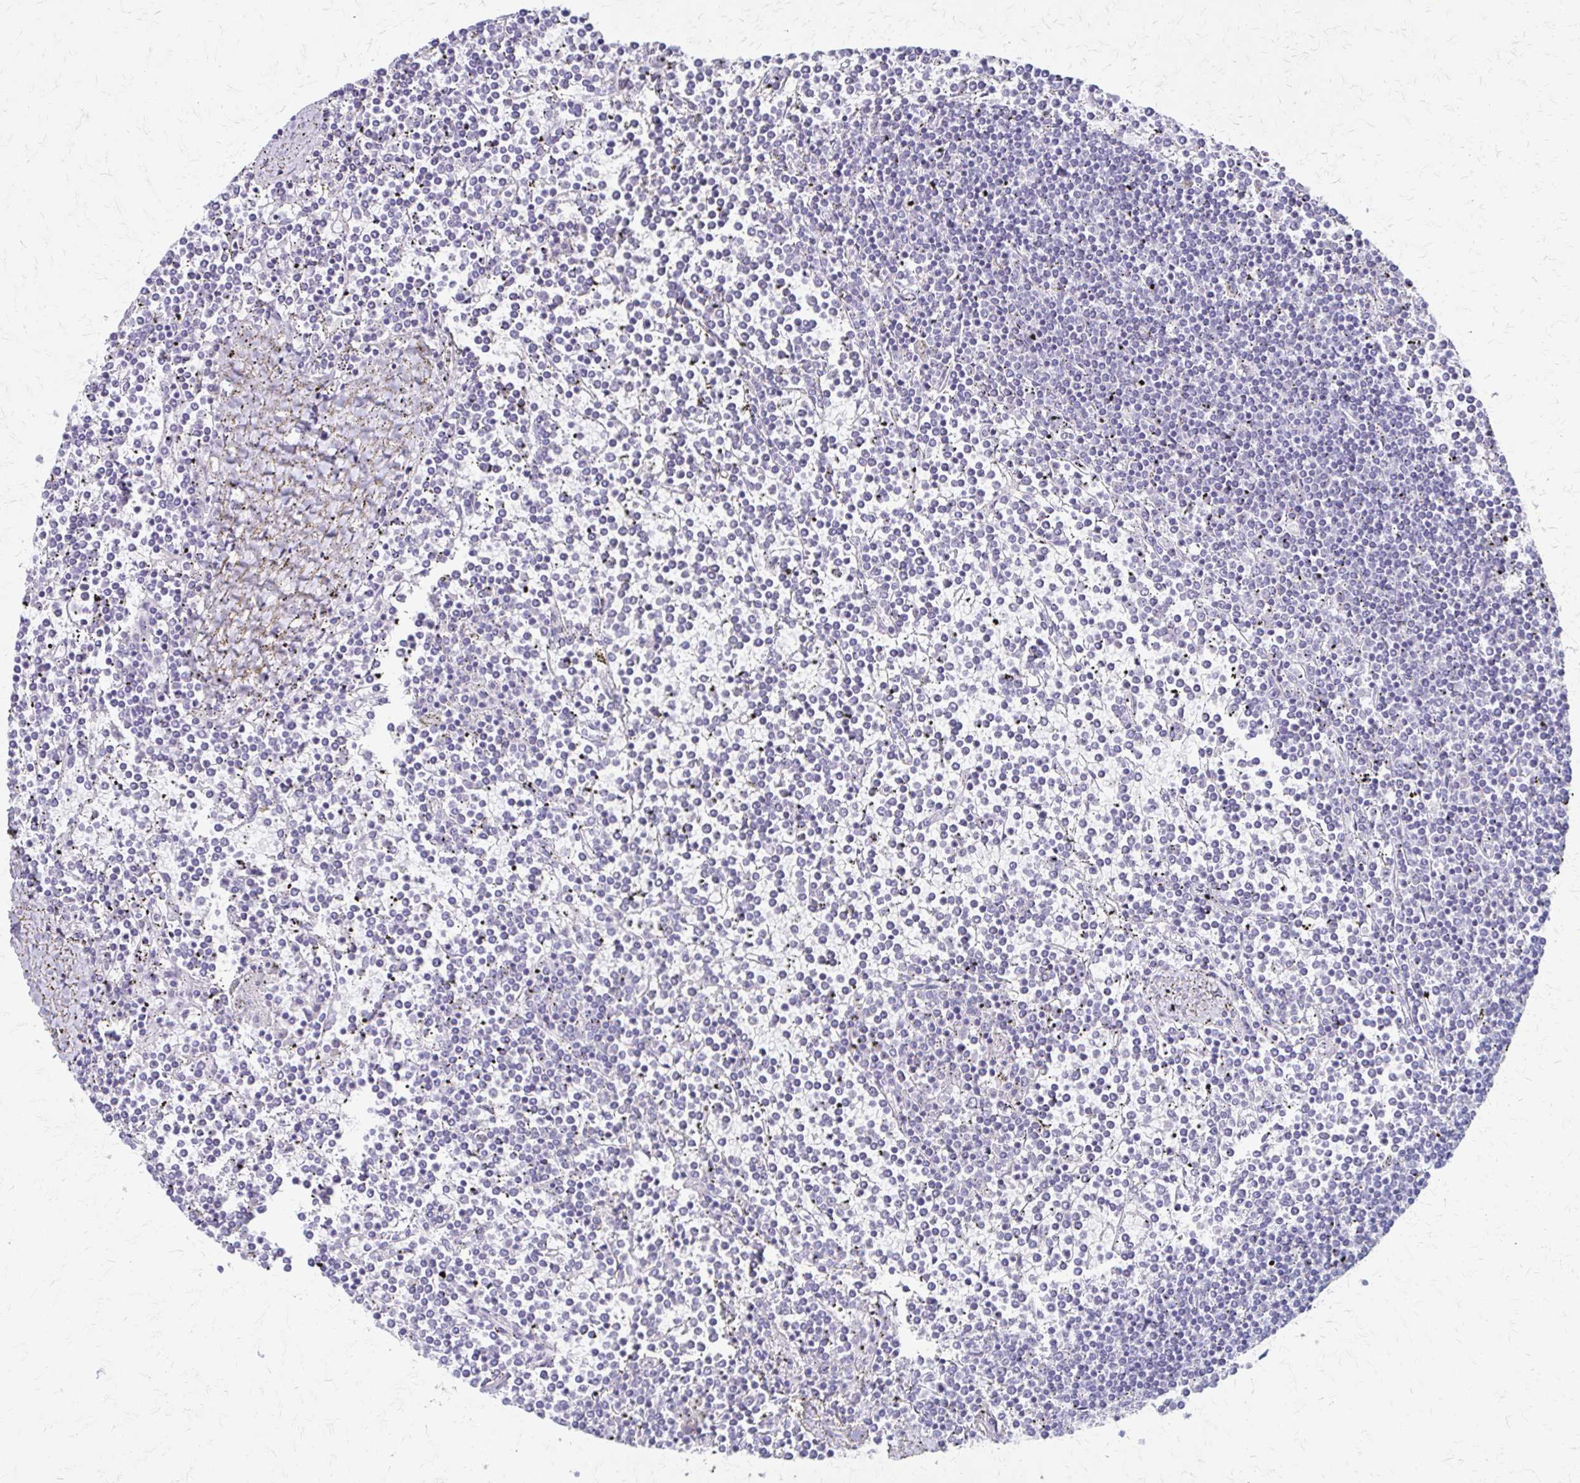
{"staining": {"intensity": "negative", "quantity": "none", "location": "none"}, "tissue": "lymphoma", "cell_type": "Tumor cells", "image_type": "cancer", "snomed": [{"axis": "morphology", "description": "Malignant lymphoma, non-Hodgkin's type, Low grade"}, {"axis": "topography", "description": "Spleen"}], "caption": "A photomicrograph of human malignant lymphoma, non-Hodgkin's type (low-grade) is negative for staining in tumor cells.", "gene": "ZSCAN5B", "patient": {"sex": "female", "age": 19}}